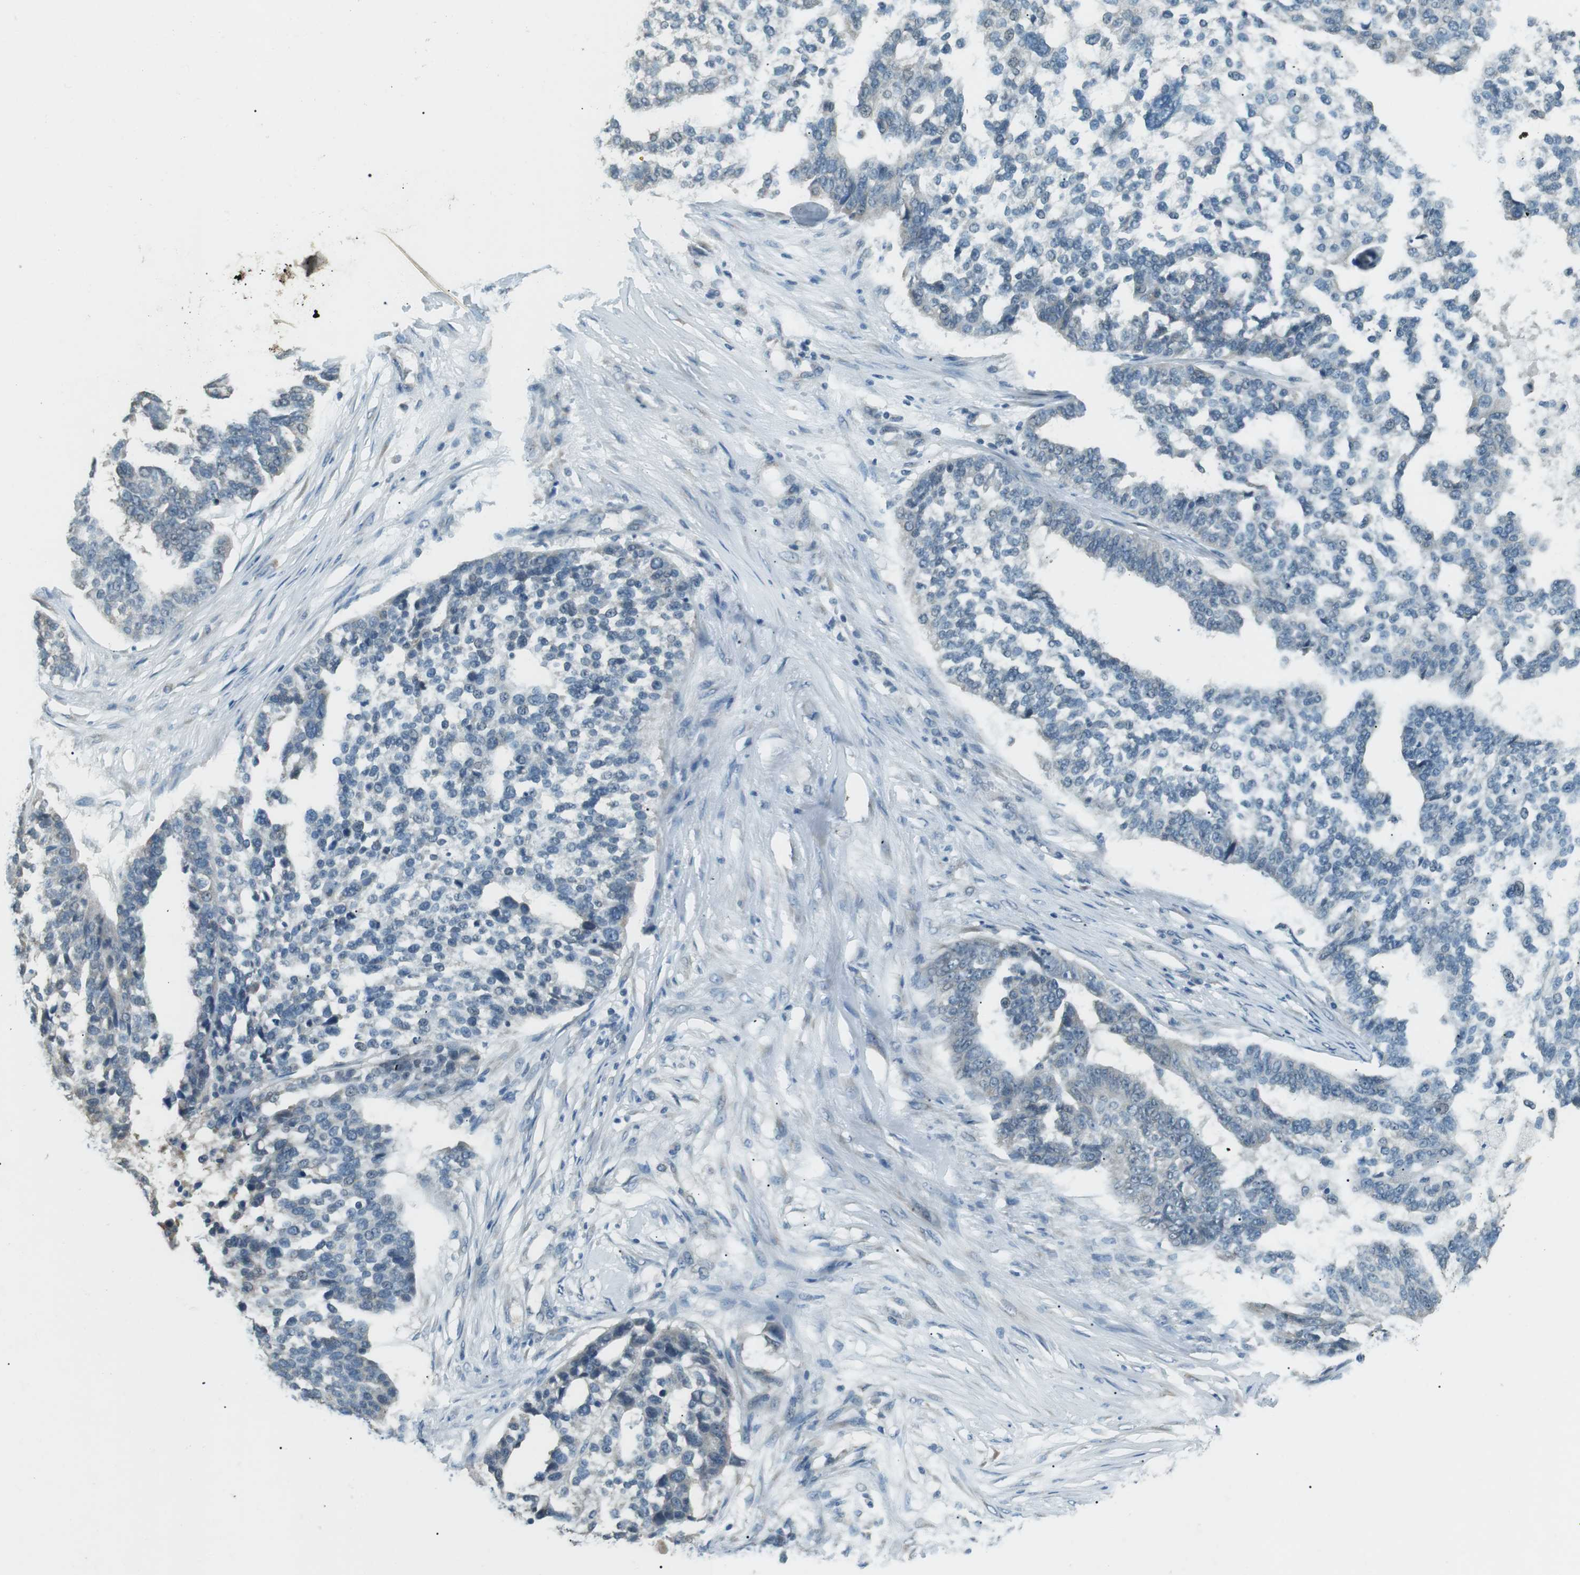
{"staining": {"intensity": "negative", "quantity": "none", "location": "none"}, "tissue": "ovarian cancer", "cell_type": "Tumor cells", "image_type": "cancer", "snomed": [{"axis": "morphology", "description": "Cystadenocarcinoma, serous, NOS"}, {"axis": "topography", "description": "Ovary"}], "caption": "Immunohistochemistry image of neoplastic tissue: human ovarian cancer (serous cystadenocarcinoma) stained with DAB (3,3'-diaminobenzidine) shows no significant protein staining in tumor cells. (DAB (3,3'-diaminobenzidine) immunohistochemistry (IHC), high magnification).", "gene": "SERPINB2", "patient": {"sex": "female", "age": 59}}